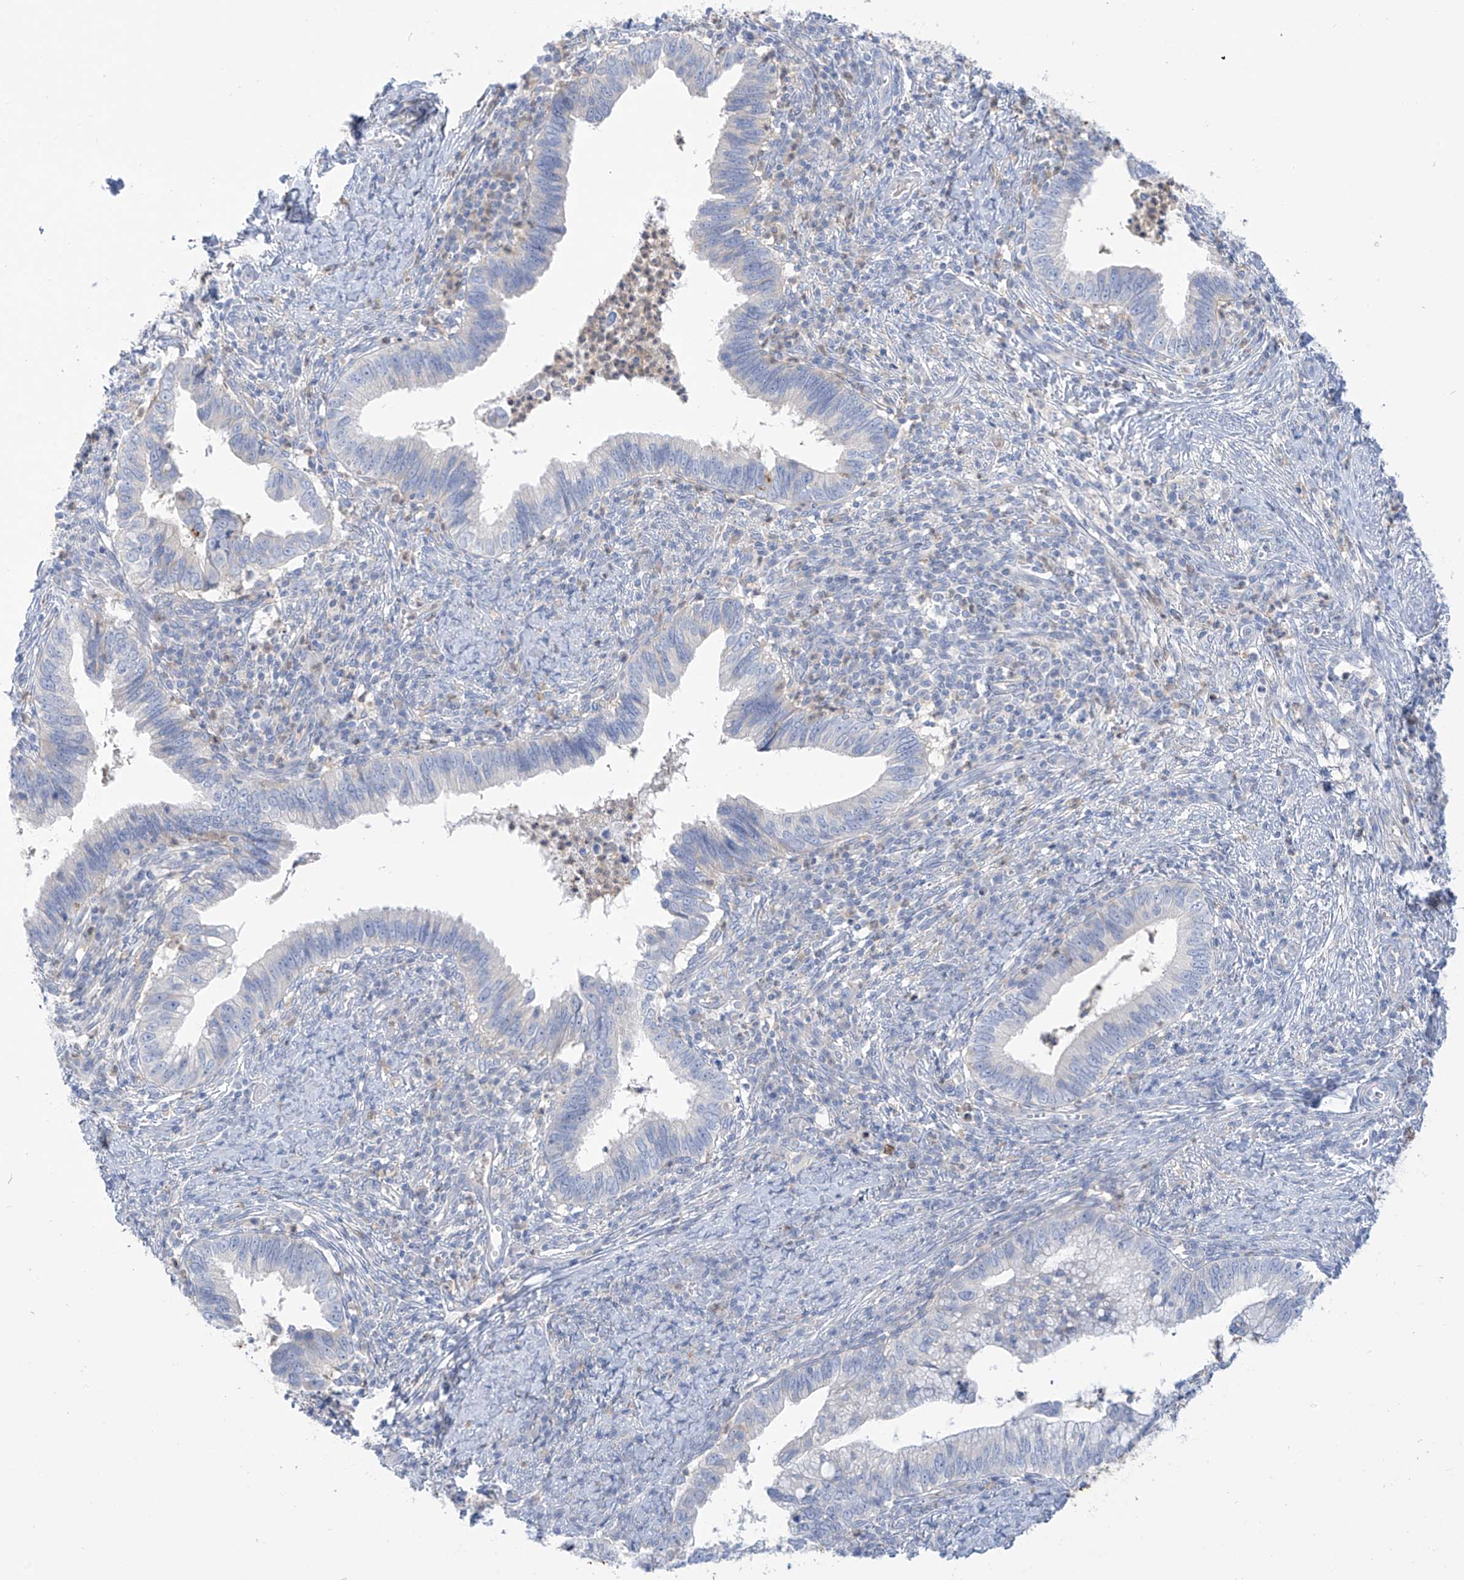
{"staining": {"intensity": "negative", "quantity": "none", "location": "none"}, "tissue": "cervical cancer", "cell_type": "Tumor cells", "image_type": "cancer", "snomed": [{"axis": "morphology", "description": "Adenocarcinoma, NOS"}, {"axis": "topography", "description": "Cervix"}], "caption": "The photomicrograph shows no staining of tumor cells in cervical cancer (adenocarcinoma). Nuclei are stained in blue.", "gene": "FABP2", "patient": {"sex": "female", "age": 36}}